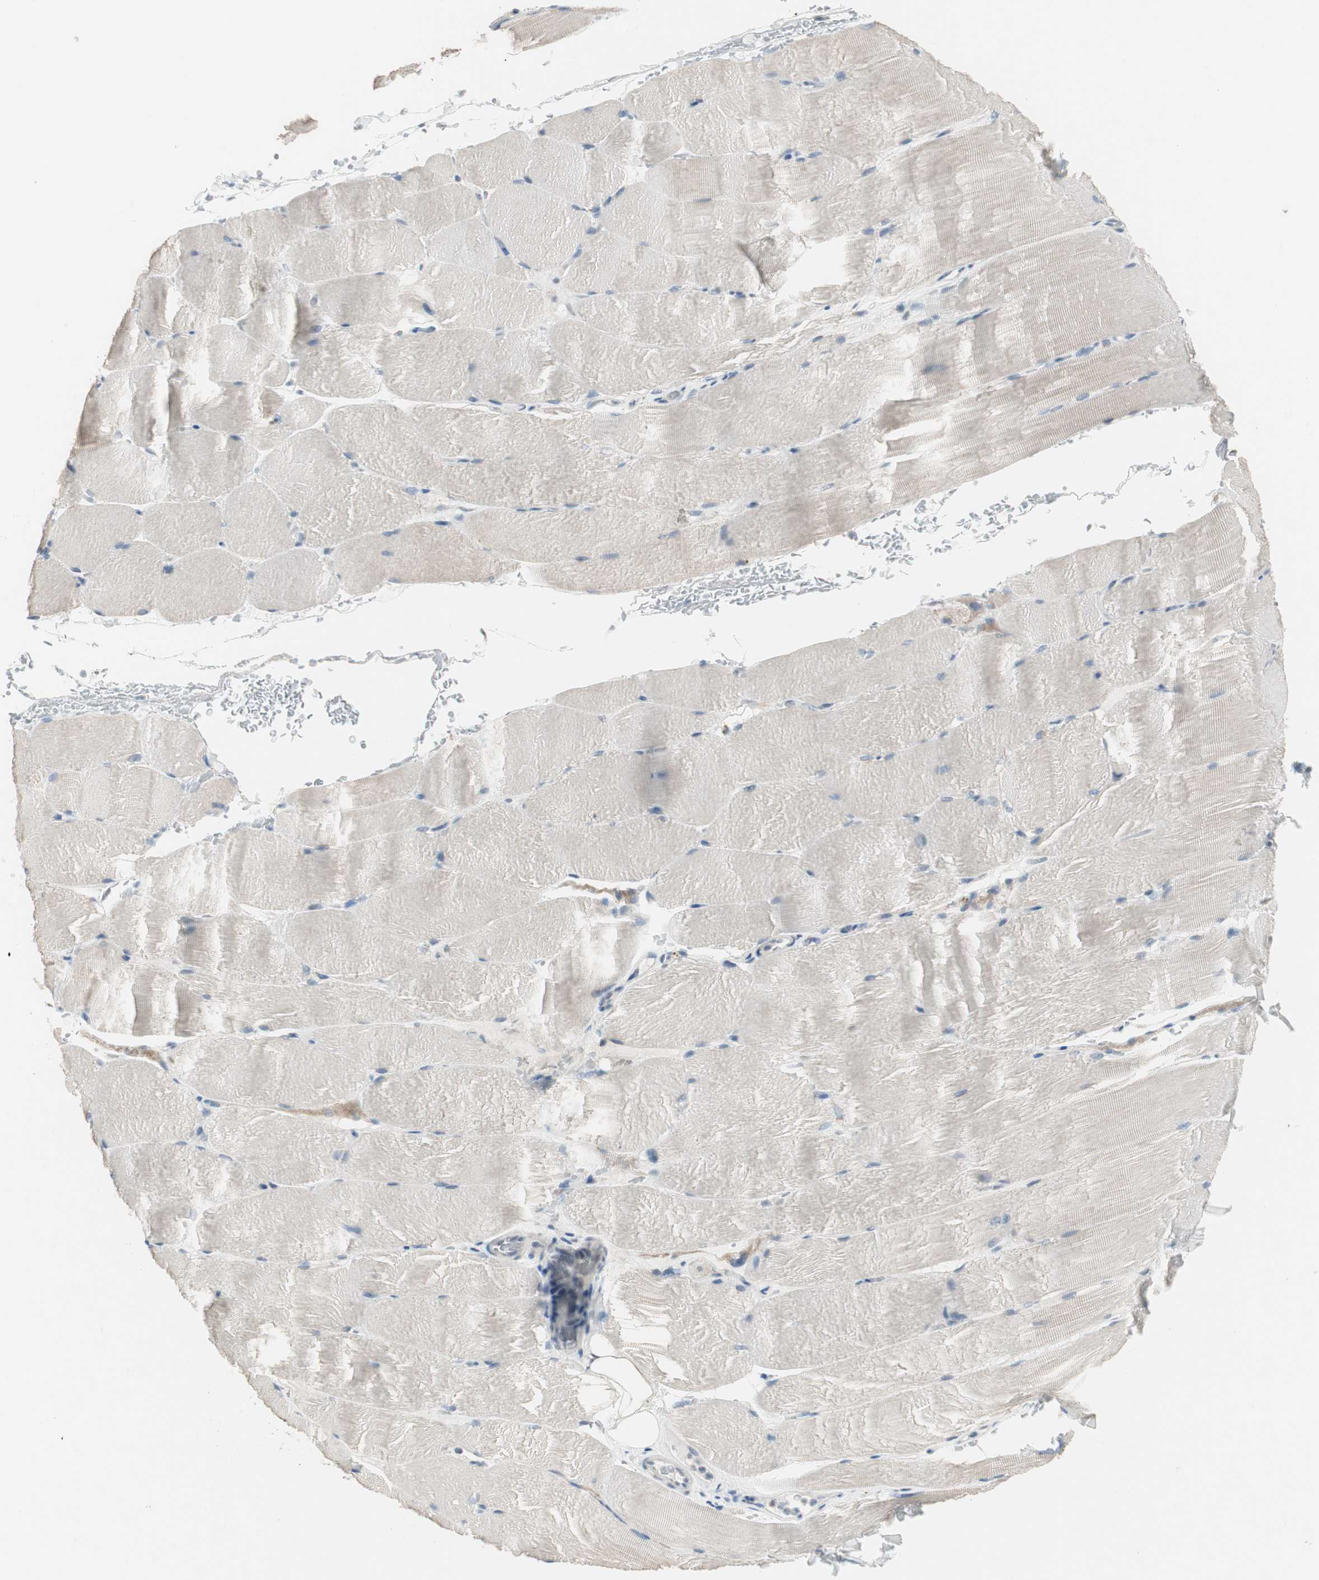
{"staining": {"intensity": "negative", "quantity": "none", "location": "none"}, "tissue": "skeletal muscle", "cell_type": "Myocytes", "image_type": "normal", "snomed": [{"axis": "morphology", "description": "Normal tissue, NOS"}, {"axis": "topography", "description": "Skeletal muscle"}, {"axis": "topography", "description": "Parathyroid gland"}], "caption": "Immunohistochemistry micrograph of benign skeletal muscle: human skeletal muscle stained with DAB demonstrates no significant protein expression in myocytes.", "gene": "PDZK1", "patient": {"sex": "female", "age": 37}}